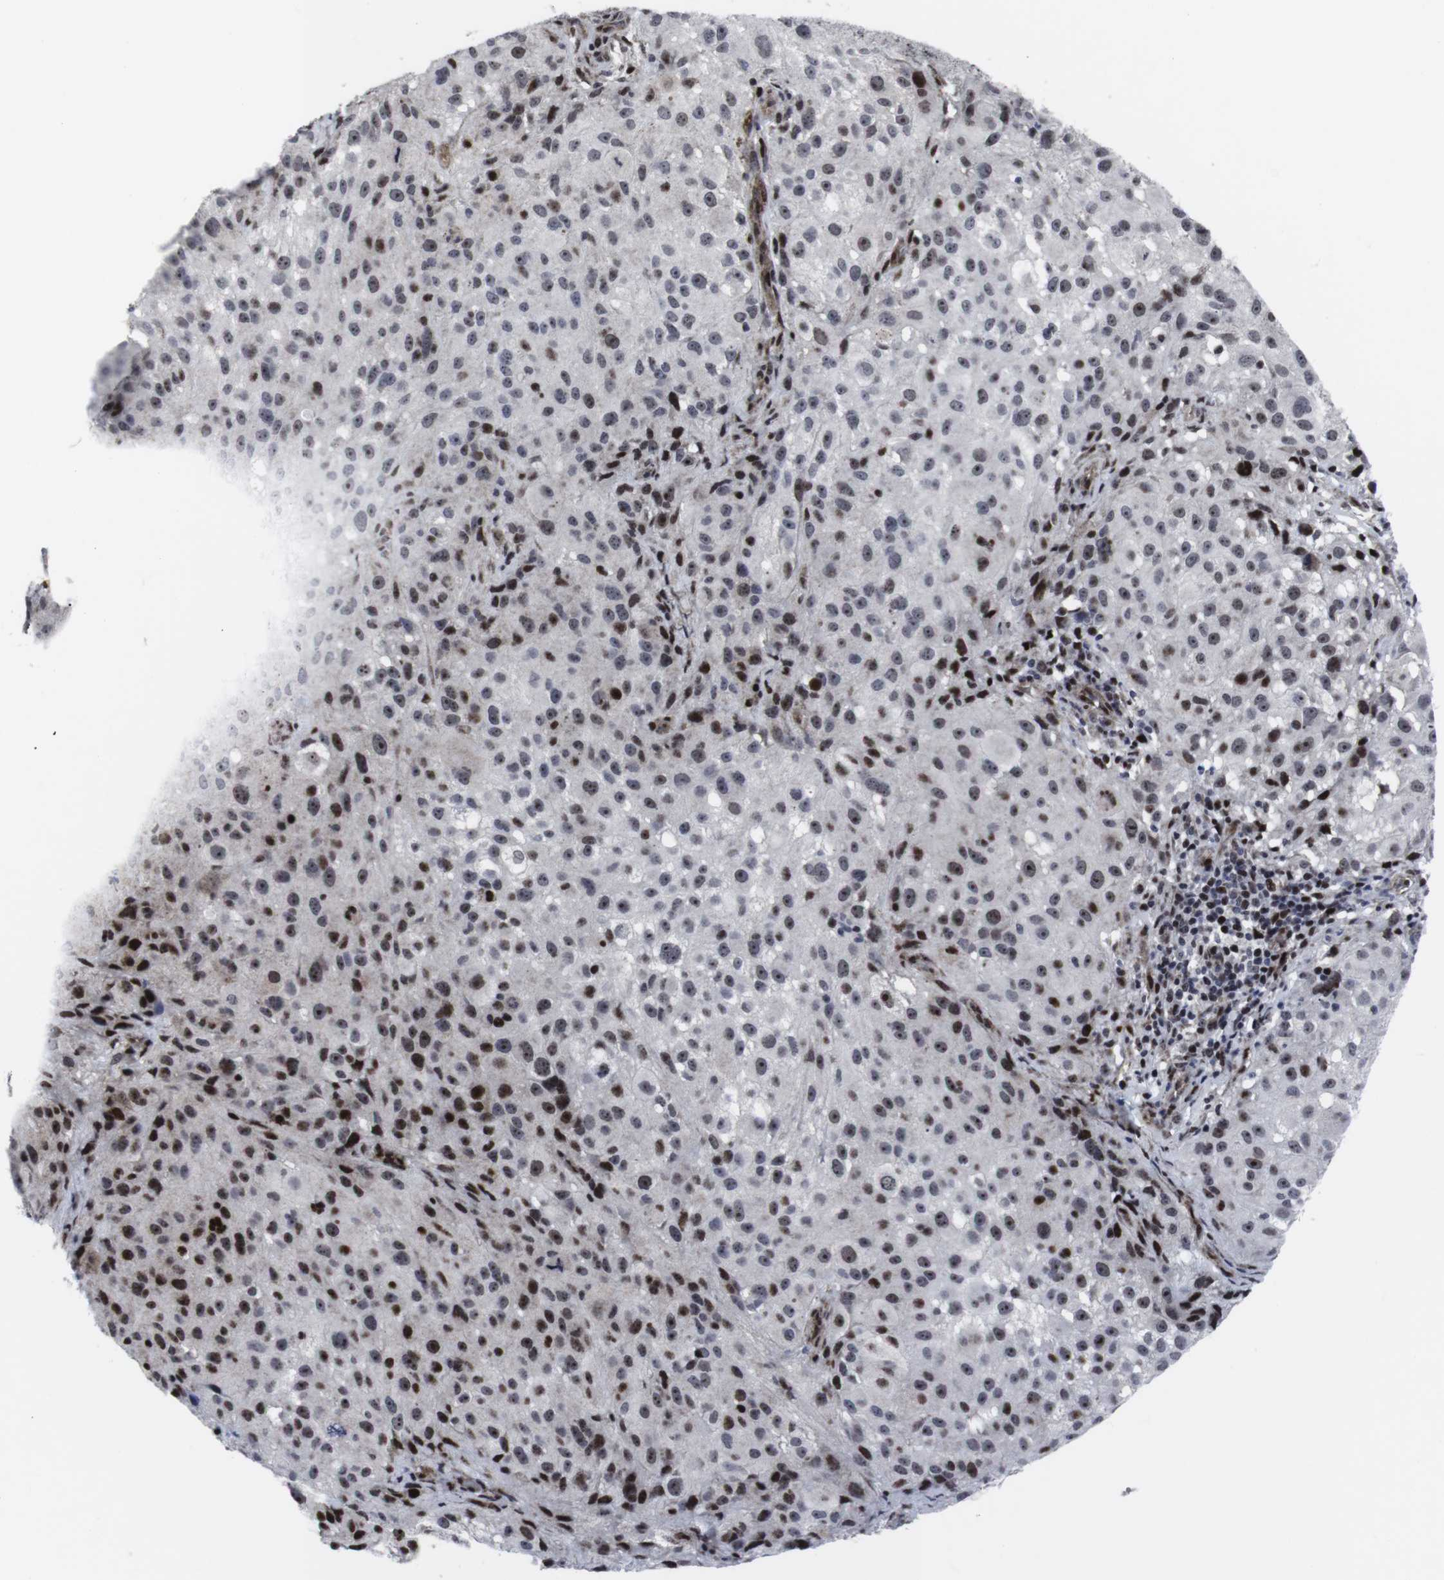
{"staining": {"intensity": "strong", "quantity": "25%-75%", "location": "nuclear"}, "tissue": "melanoma", "cell_type": "Tumor cells", "image_type": "cancer", "snomed": [{"axis": "morphology", "description": "Necrosis, NOS"}, {"axis": "morphology", "description": "Malignant melanoma, NOS"}, {"axis": "topography", "description": "Skin"}], "caption": "Protein expression analysis of melanoma reveals strong nuclear positivity in about 25%-75% of tumor cells. (IHC, brightfield microscopy, high magnification).", "gene": "MLH1", "patient": {"sex": "female", "age": 87}}